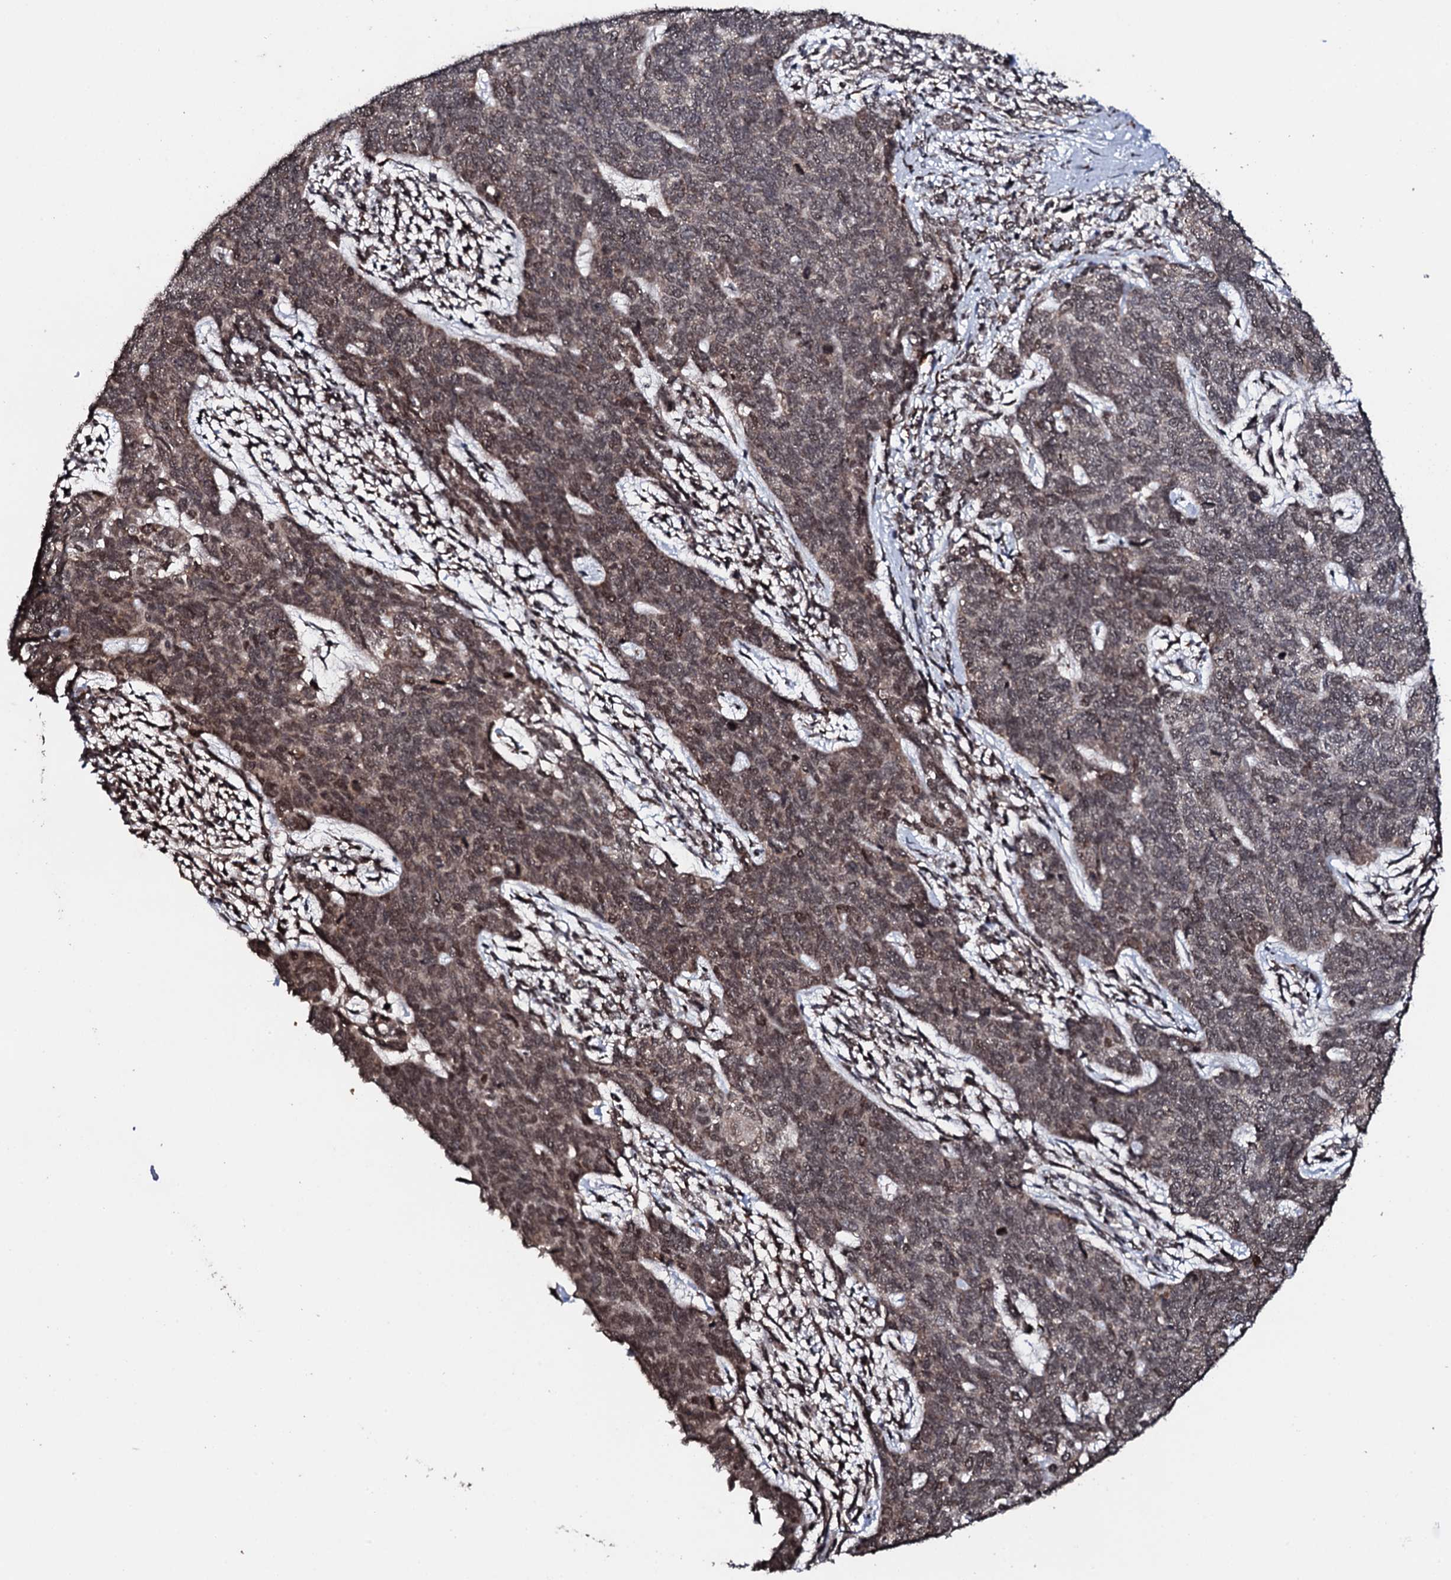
{"staining": {"intensity": "weak", "quantity": "<25%", "location": "cytoplasmic/membranous,nuclear"}, "tissue": "cervical cancer", "cell_type": "Tumor cells", "image_type": "cancer", "snomed": [{"axis": "morphology", "description": "Squamous cell carcinoma, NOS"}, {"axis": "topography", "description": "Cervix"}], "caption": "Immunohistochemistry histopathology image of neoplastic tissue: human squamous cell carcinoma (cervical) stained with DAB (3,3'-diaminobenzidine) demonstrates no significant protein positivity in tumor cells. (DAB immunohistochemistry (IHC) visualized using brightfield microscopy, high magnification).", "gene": "FAM111A", "patient": {"sex": "female", "age": 63}}